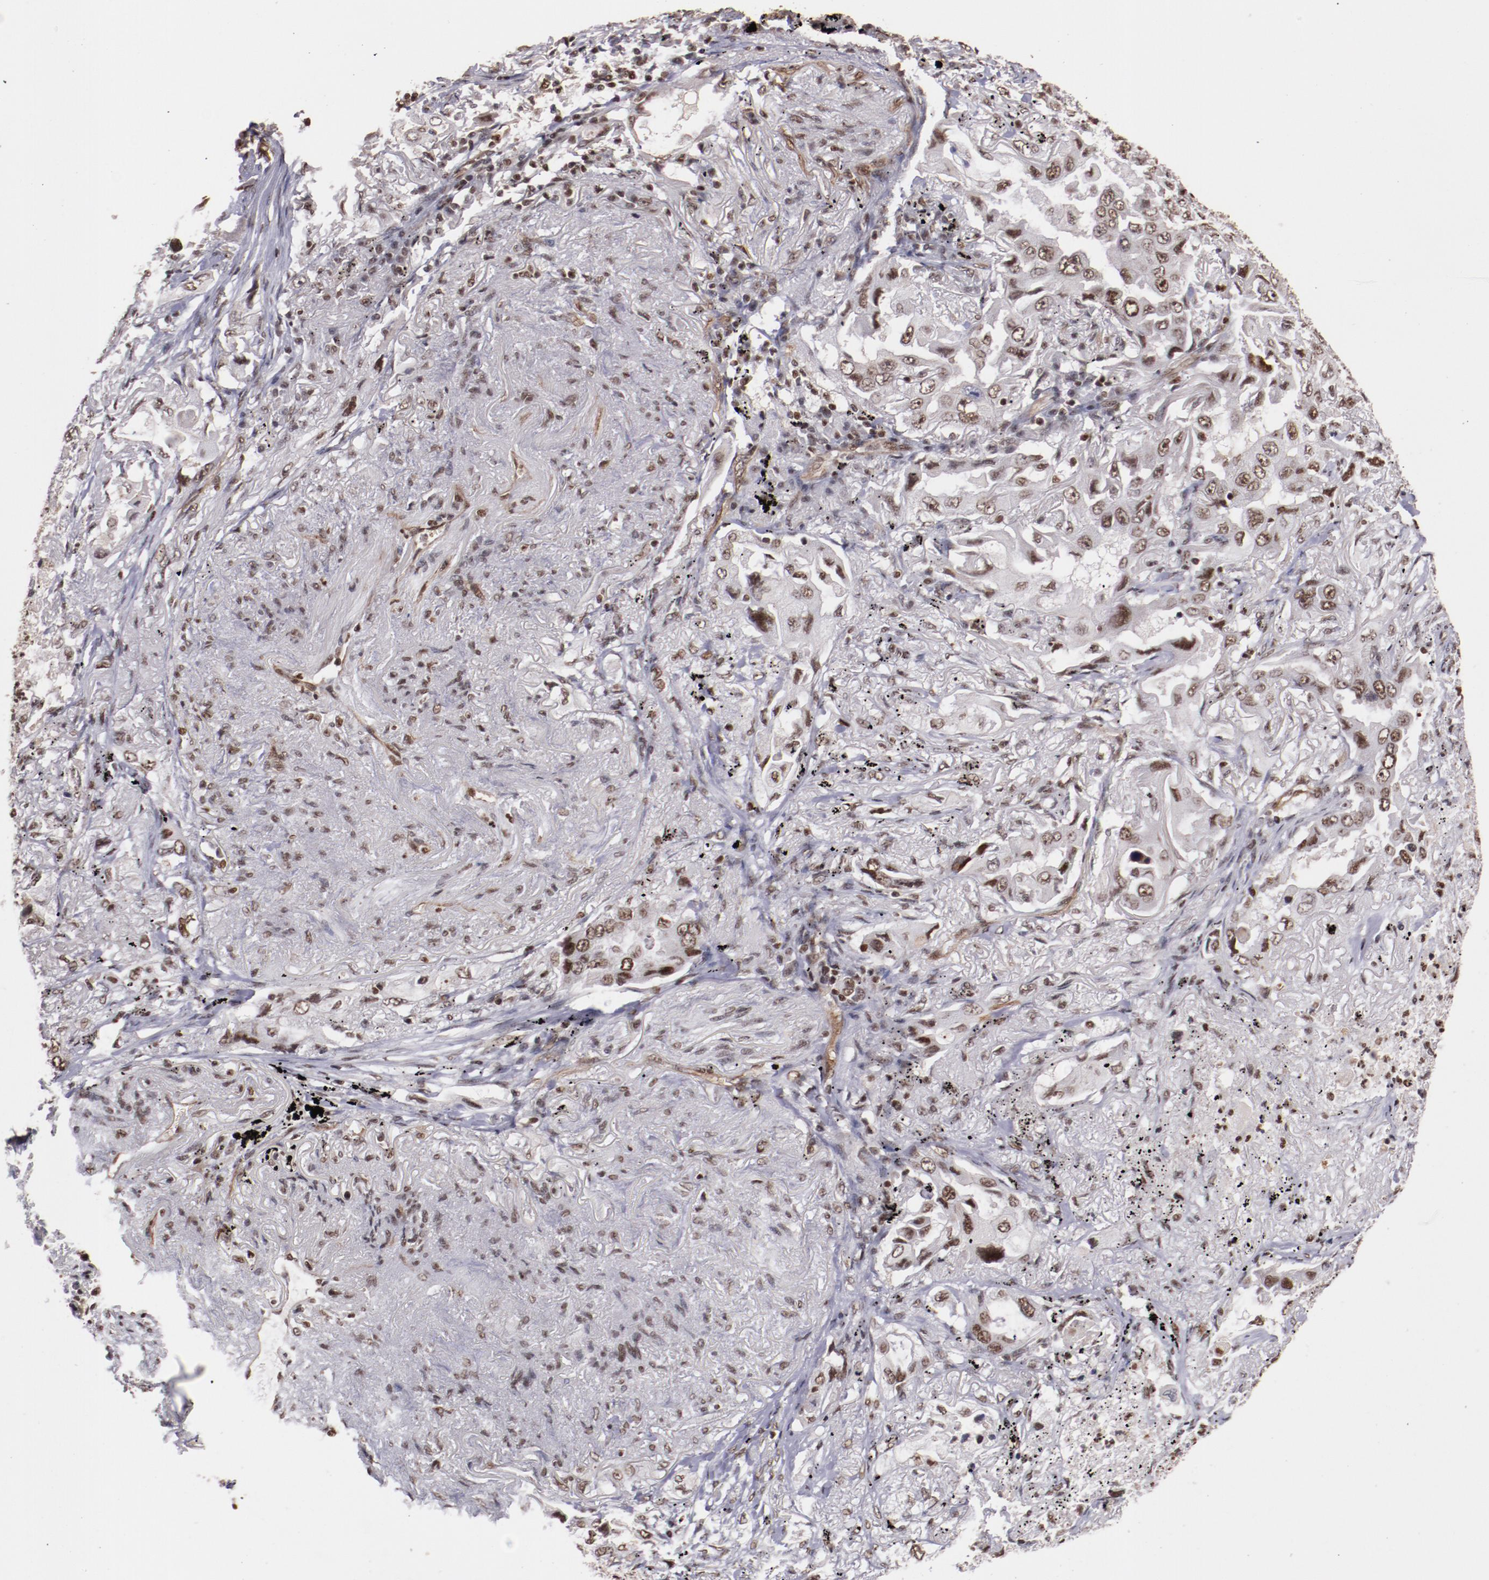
{"staining": {"intensity": "moderate", "quantity": ">75%", "location": "cytoplasmic/membranous"}, "tissue": "lung cancer", "cell_type": "Tumor cells", "image_type": "cancer", "snomed": [{"axis": "morphology", "description": "Adenocarcinoma, NOS"}, {"axis": "topography", "description": "Lung"}], "caption": "Tumor cells demonstrate medium levels of moderate cytoplasmic/membranous expression in about >75% of cells in human lung cancer (adenocarcinoma). Nuclei are stained in blue.", "gene": "STAG2", "patient": {"sex": "female", "age": 65}}